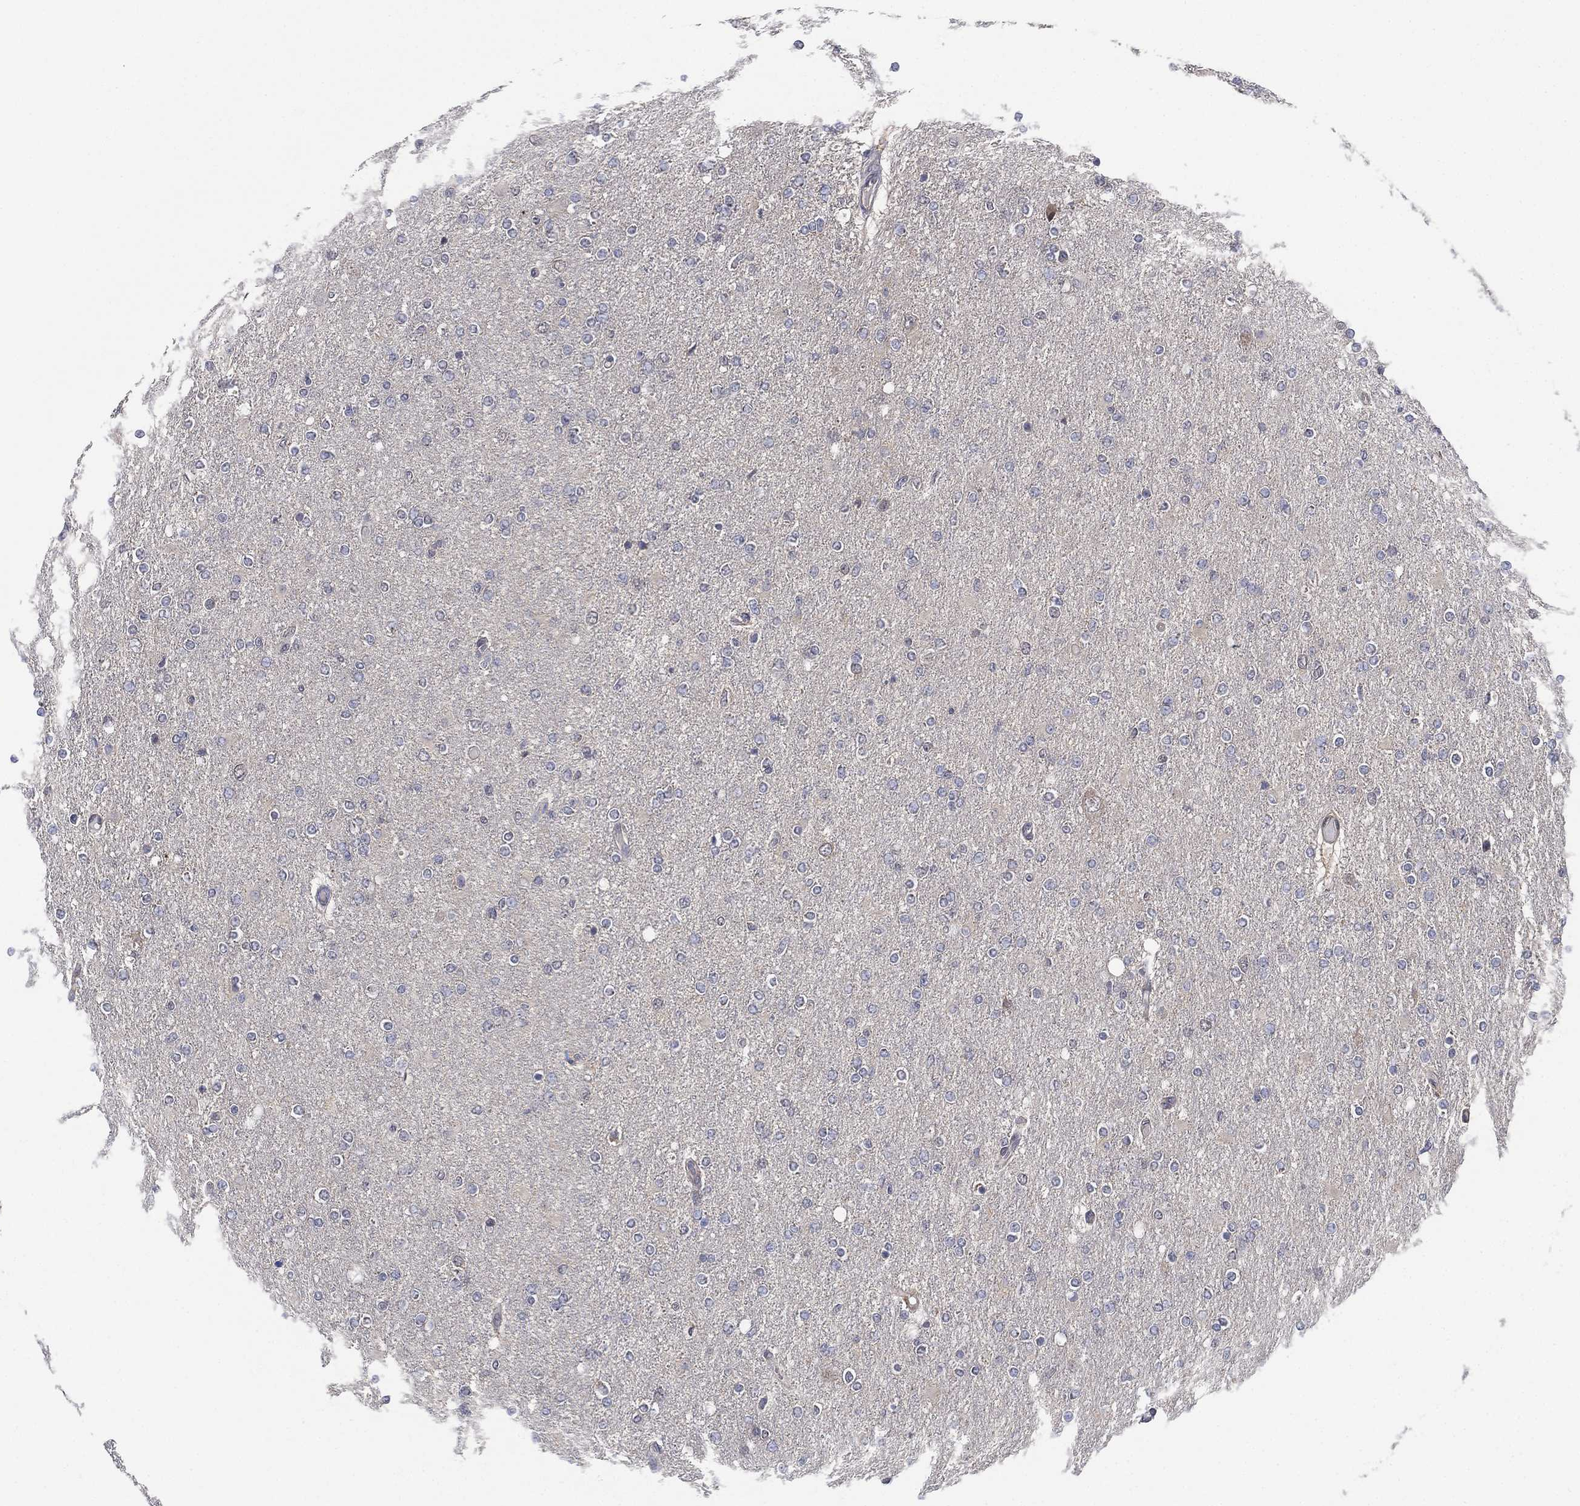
{"staining": {"intensity": "negative", "quantity": "none", "location": "none"}, "tissue": "glioma", "cell_type": "Tumor cells", "image_type": "cancer", "snomed": [{"axis": "morphology", "description": "Glioma, malignant, High grade"}, {"axis": "topography", "description": "Cerebral cortex"}], "caption": "IHC image of neoplastic tissue: human malignant glioma (high-grade) stained with DAB (3,3'-diaminobenzidine) demonstrates no significant protein positivity in tumor cells.", "gene": "FES", "patient": {"sex": "male", "age": 70}}